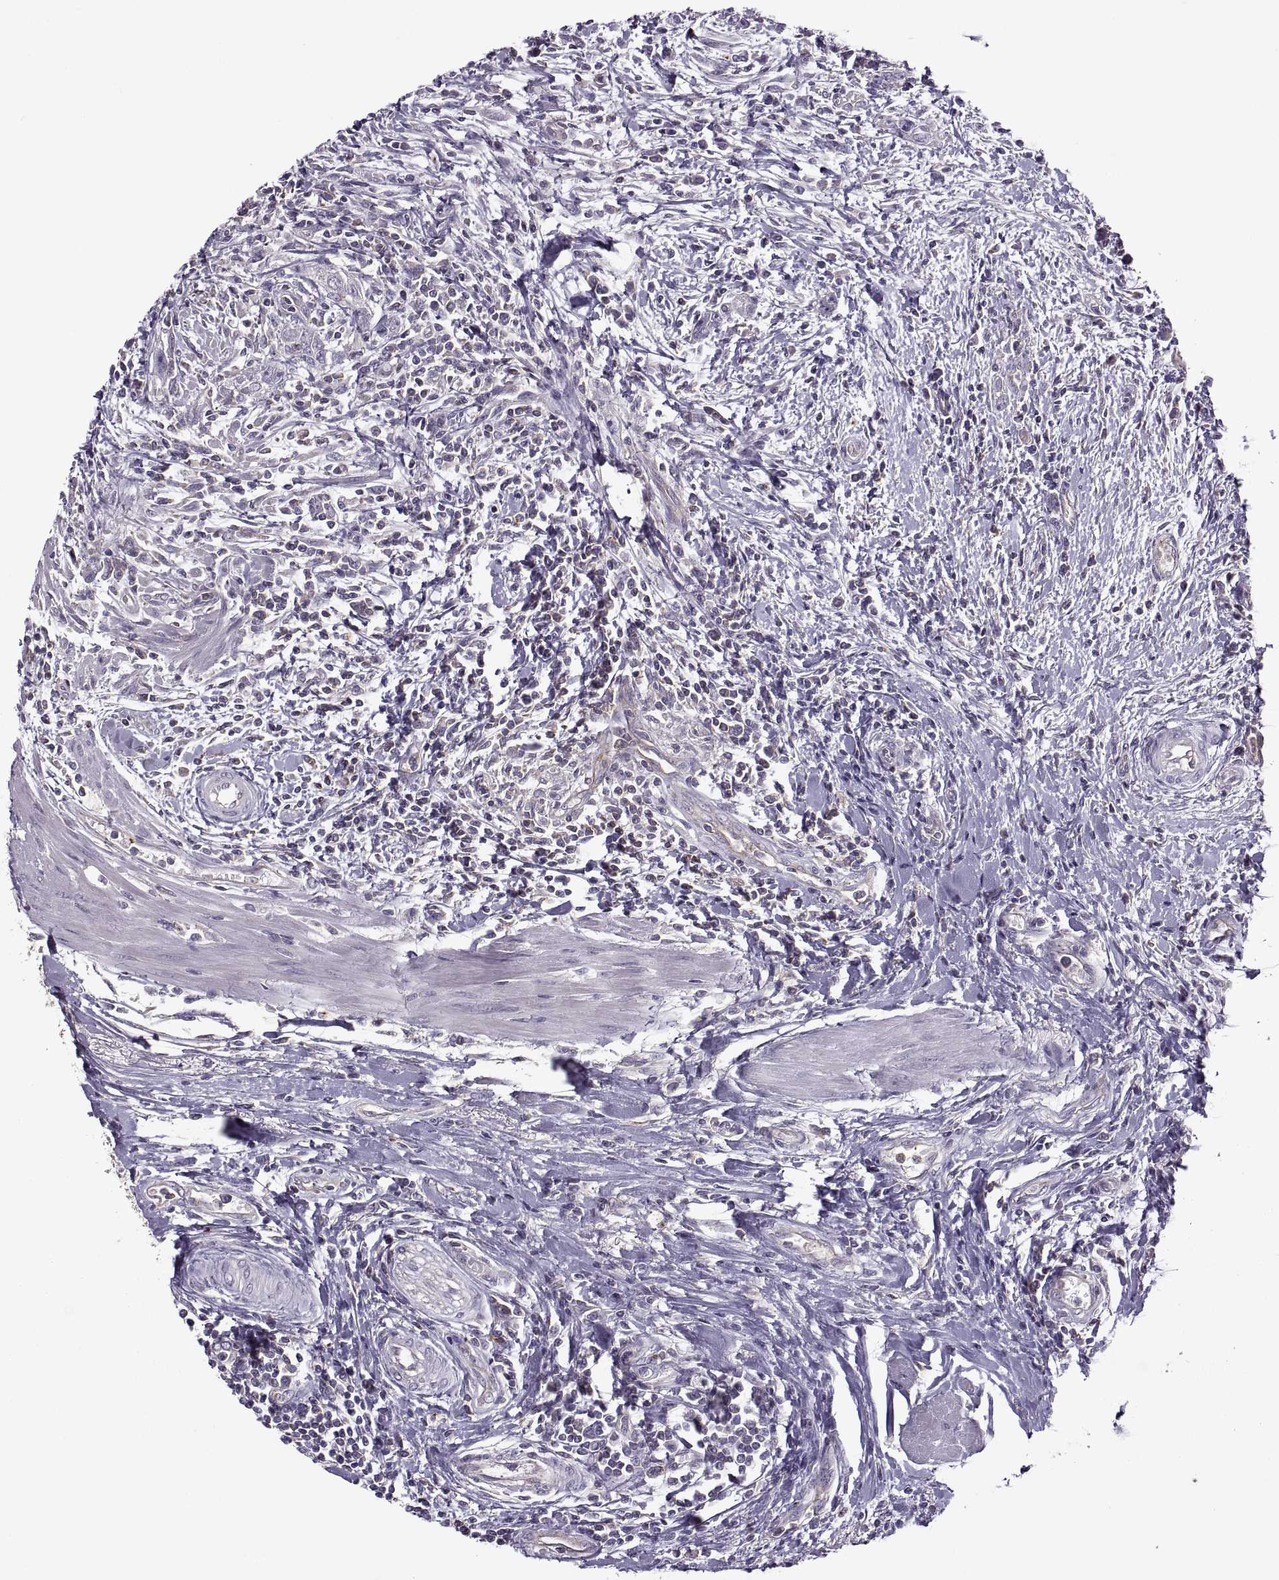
{"staining": {"intensity": "negative", "quantity": "none", "location": "none"}, "tissue": "urothelial cancer", "cell_type": "Tumor cells", "image_type": "cancer", "snomed": [{"axis": "morphology", "description": "Urothelial carcinoma, High grade"}, {"axis": "topography", "description": "Urinary bladder"}], "caption": "High-grade urothelial carcinoma was stained to show a protein in brown. There is no significant positivity in tumor cells. (DAB IHC visualized using brightfield microscopy, high magnification).", "gene": "SLC2A3", "patient": {"sex": "male", "age": 83}}